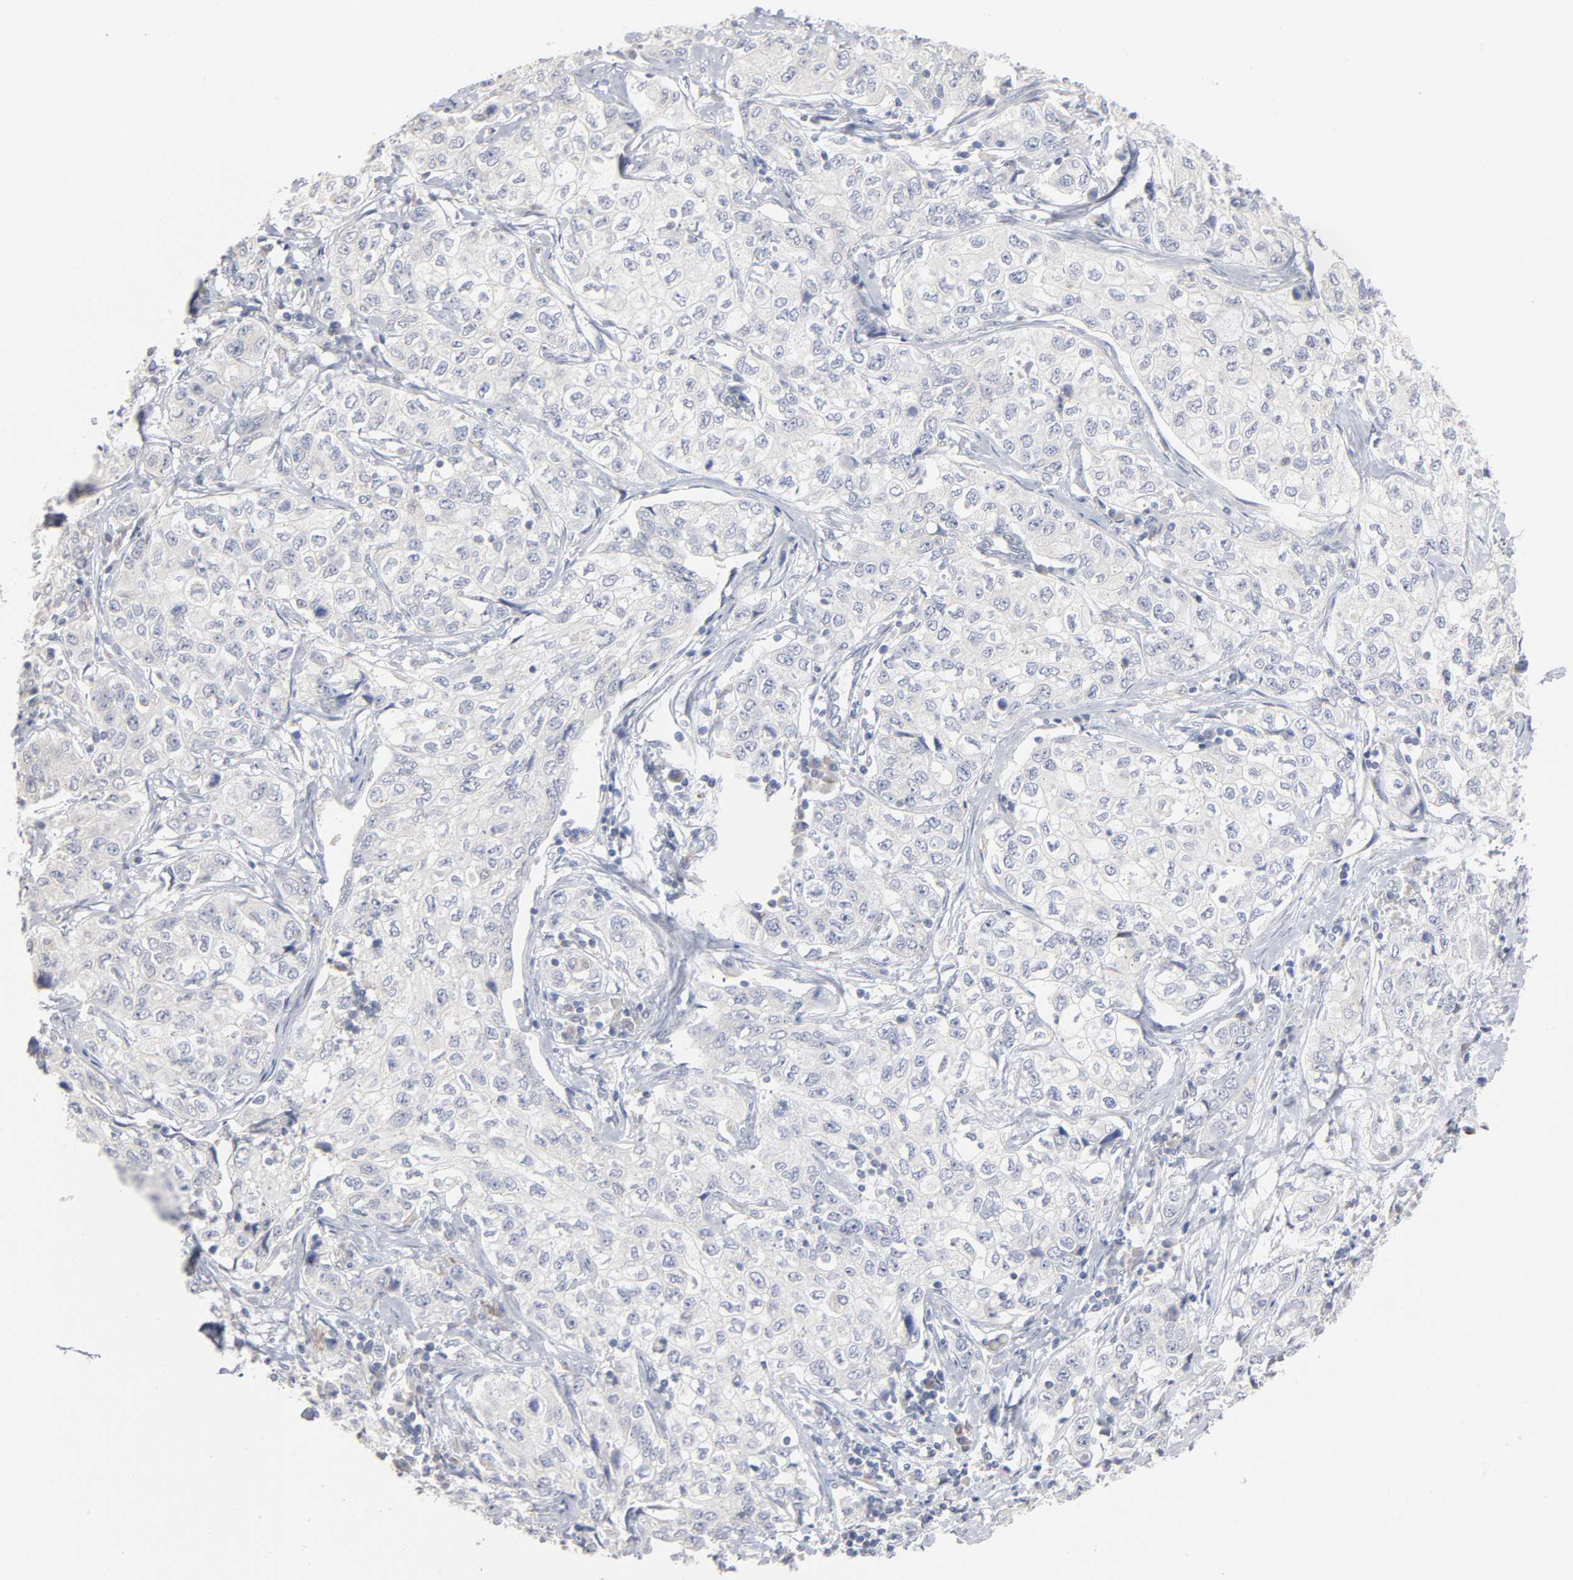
{"staining": {"intensity": "negative", "quantity": "none", "location": "none"}, "tissue": "stomach cancer", "cell_type": "Tumor cells", "image_type": "cancer", "snomed": [{"axis": "morphology", "description": "Adenocarcinoma, NOS"}, {"axis": "topography", "description": "Stomach"}], "caption": "A photomicrograph of human stomach cancer (adenocarcinoma) is negative for staining in tumor cells. (DAB (3,3'-diaminobenzidine) immunohistochemistry, high magnification).", "gene": "AK7", "patient": {"sex": "male", "age": 48}}